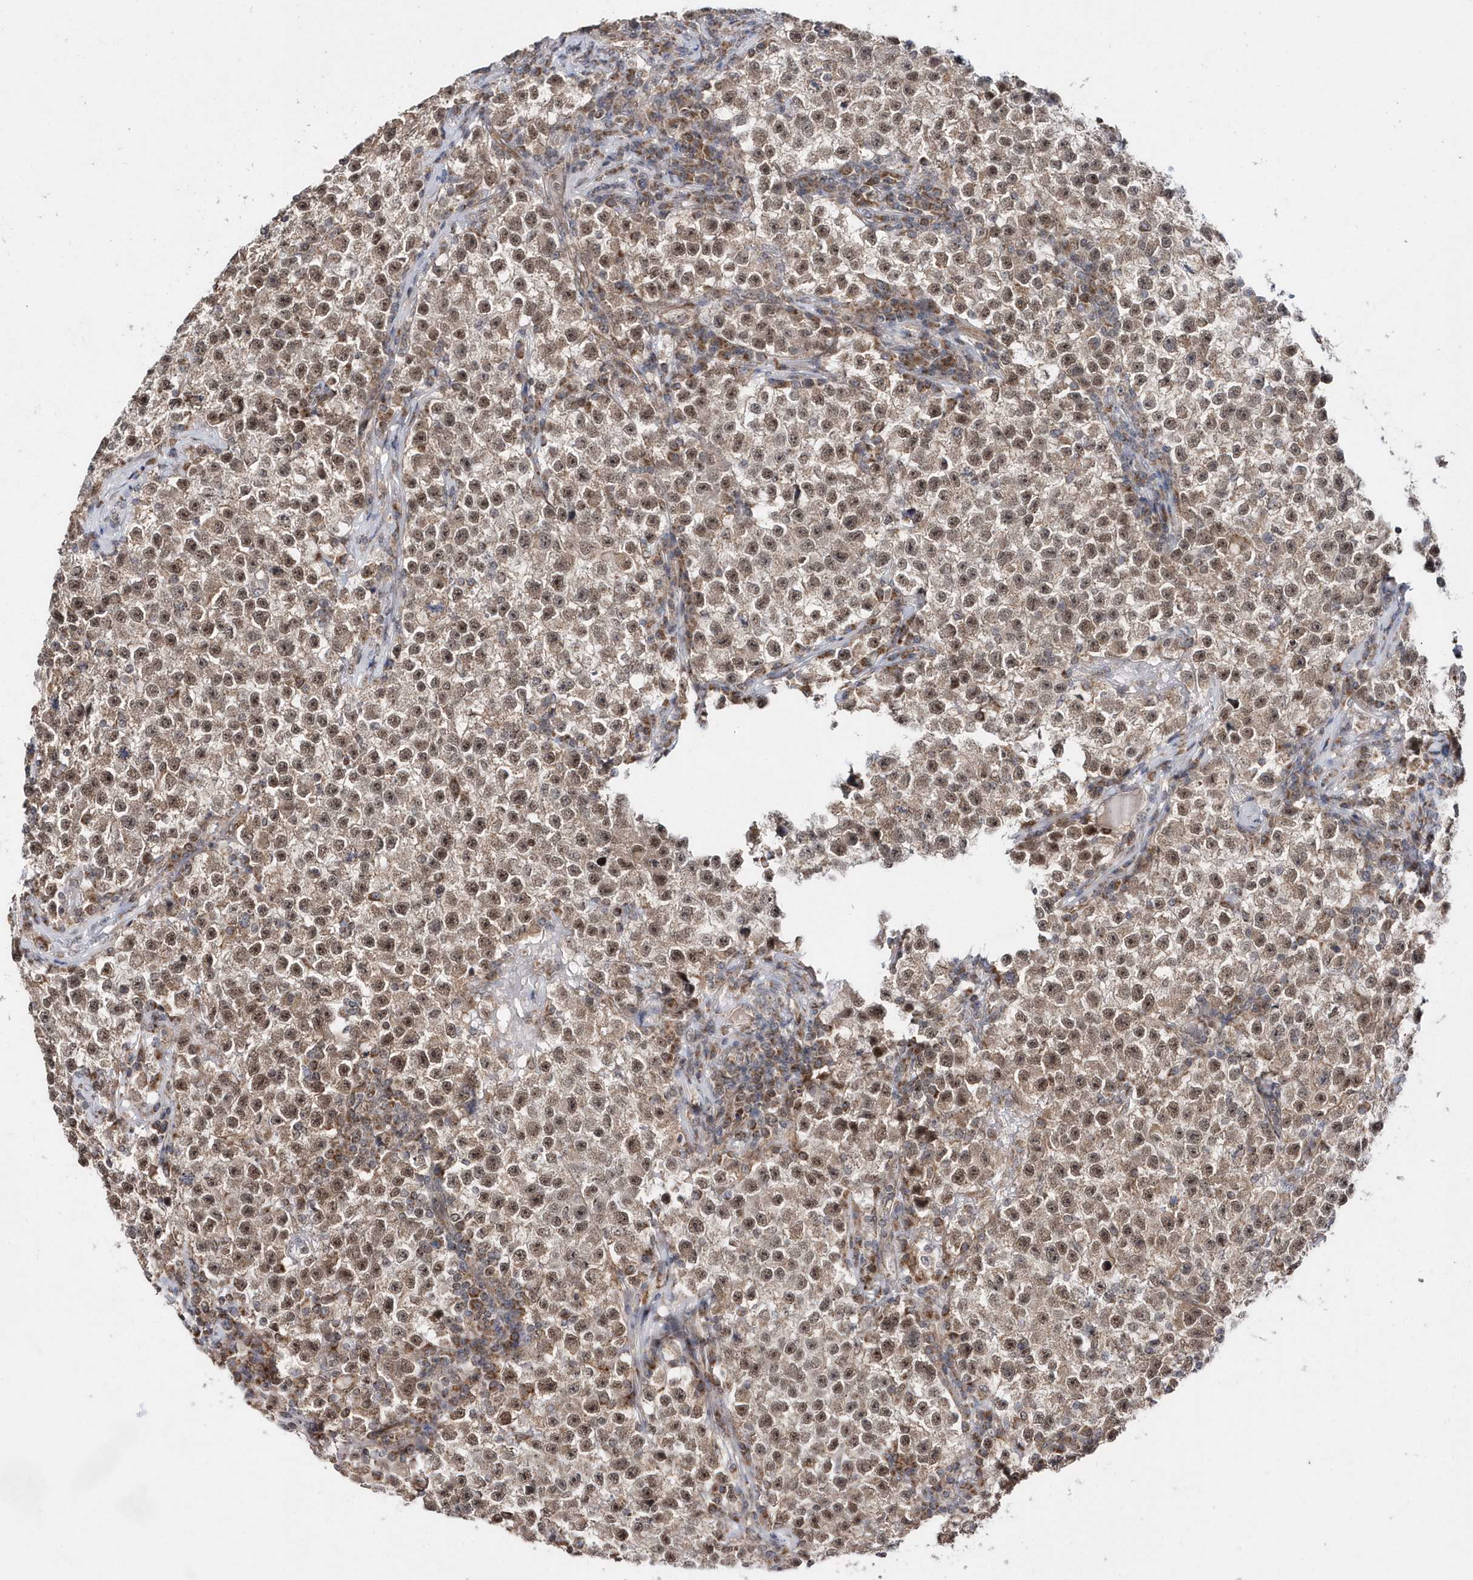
{"staining": {"intensity": "moderate", "quantity": ">75%", "location": "cytoplasmic/membranous,nuclear"}, "tissue": "testis cancer", "cell_type": "Tumor cells", "image_type": "cancer", "snomed": [{"axis": "morphology", "description": "Seminoma, NOS"}, {"axis": "topography", "description": "Testis"}], "caption": "Moderate cytoplasmic/membranous and nuclear positivity is appreciated in about >75% of tumor cells in seminoma (testis).", "gene": "DALRD3", "patient": {"sex": "male", "age": 22}}